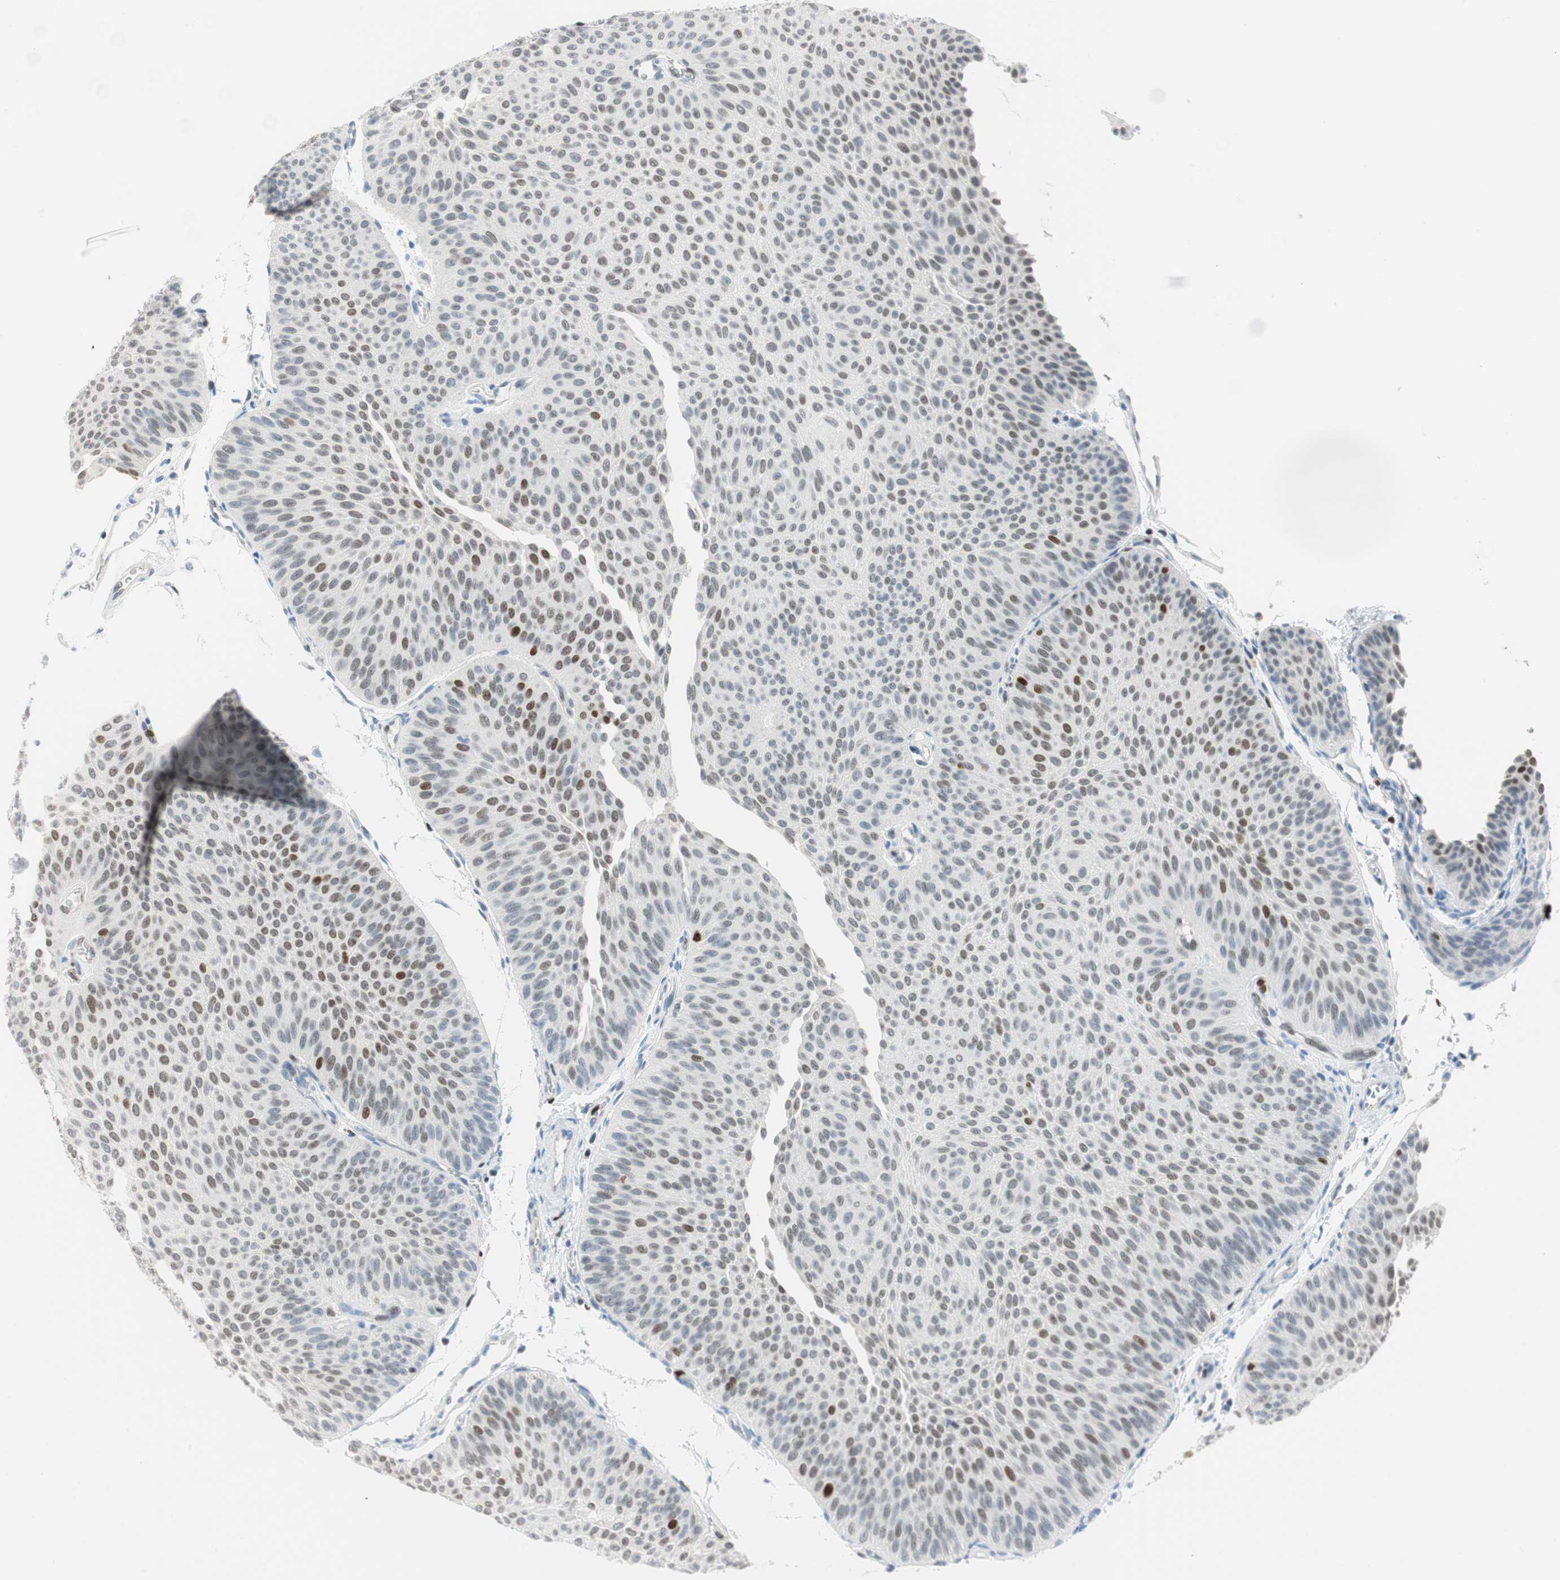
{"staining": {"intensity": "weak", "quantity": "25%-75%", "location": "nuclear"}, "tissue": "urothelial cancer", "cell_type": "Tumor cells", "image_type": "cancer", "snomed": [{"axis": "morphology", "description": "Urothelial carcinoma, Low grade"}, {"axis": "topography", "description": "Urinary bladder"}], "caption": "Immunohistochemical staining of urothelial cancer displays weak nuclear protein expression in approximately 25%-75% of tumor cells.", "gene": "EZH2", "patient": {"sex": "female", "age": 60}}